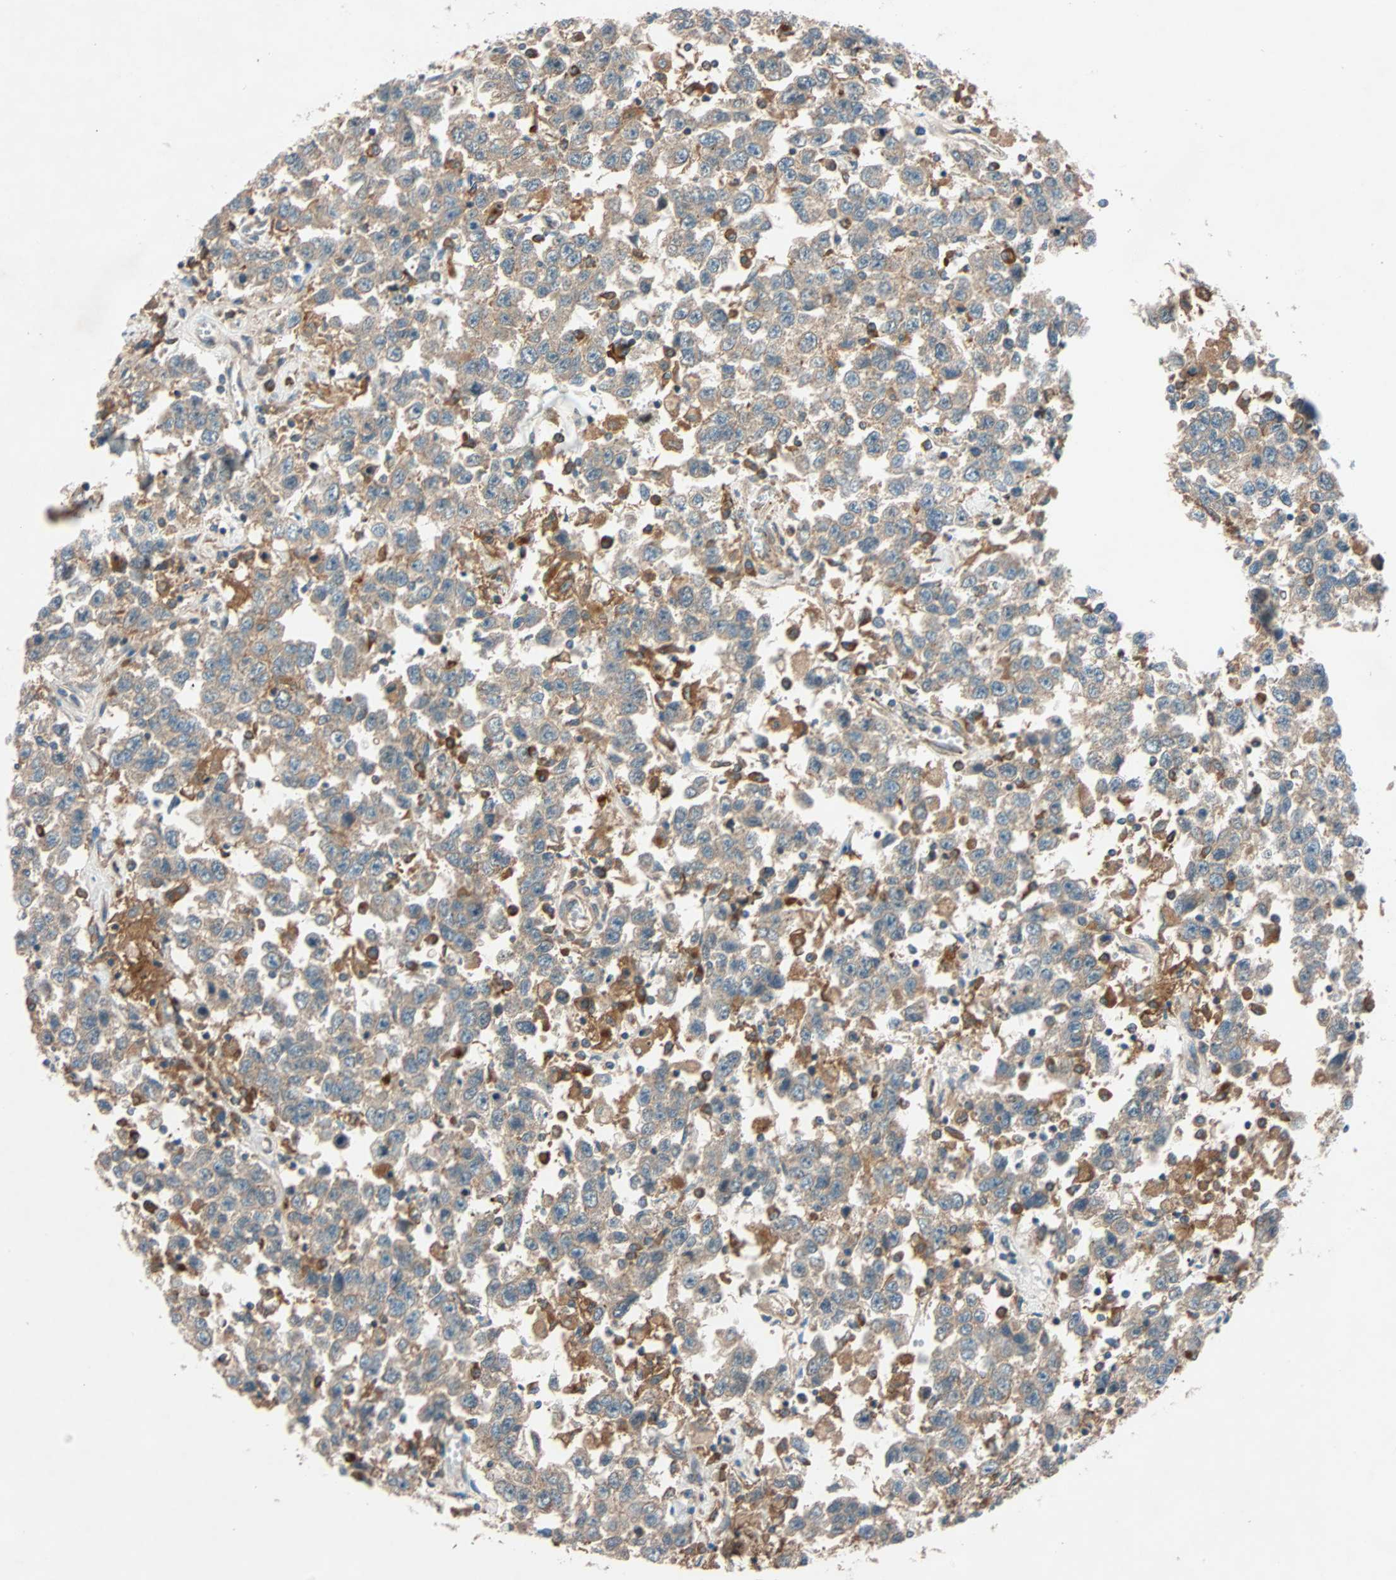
{"staining": {"intensity": "moderate", "quantity": ">75%", "location": "cytoplasmic/membranous"}, "tissue": "testis cancer", "cell_type": "Tumor cells", "image_type": "cancer", "snomed": [{"axis": "morphology", "description": "Seminoma, NOS"}, {"axis": "topography", "description": "Testis"}], "caption": "About >75% of tumor cells in human seminoma (testis) reveal moderate cytoplasmic/membranous protein expression as visualized by brown immunohistochemical staining.", "gene": "PHYH", "patient": {"sex": "male", "age": 41}}